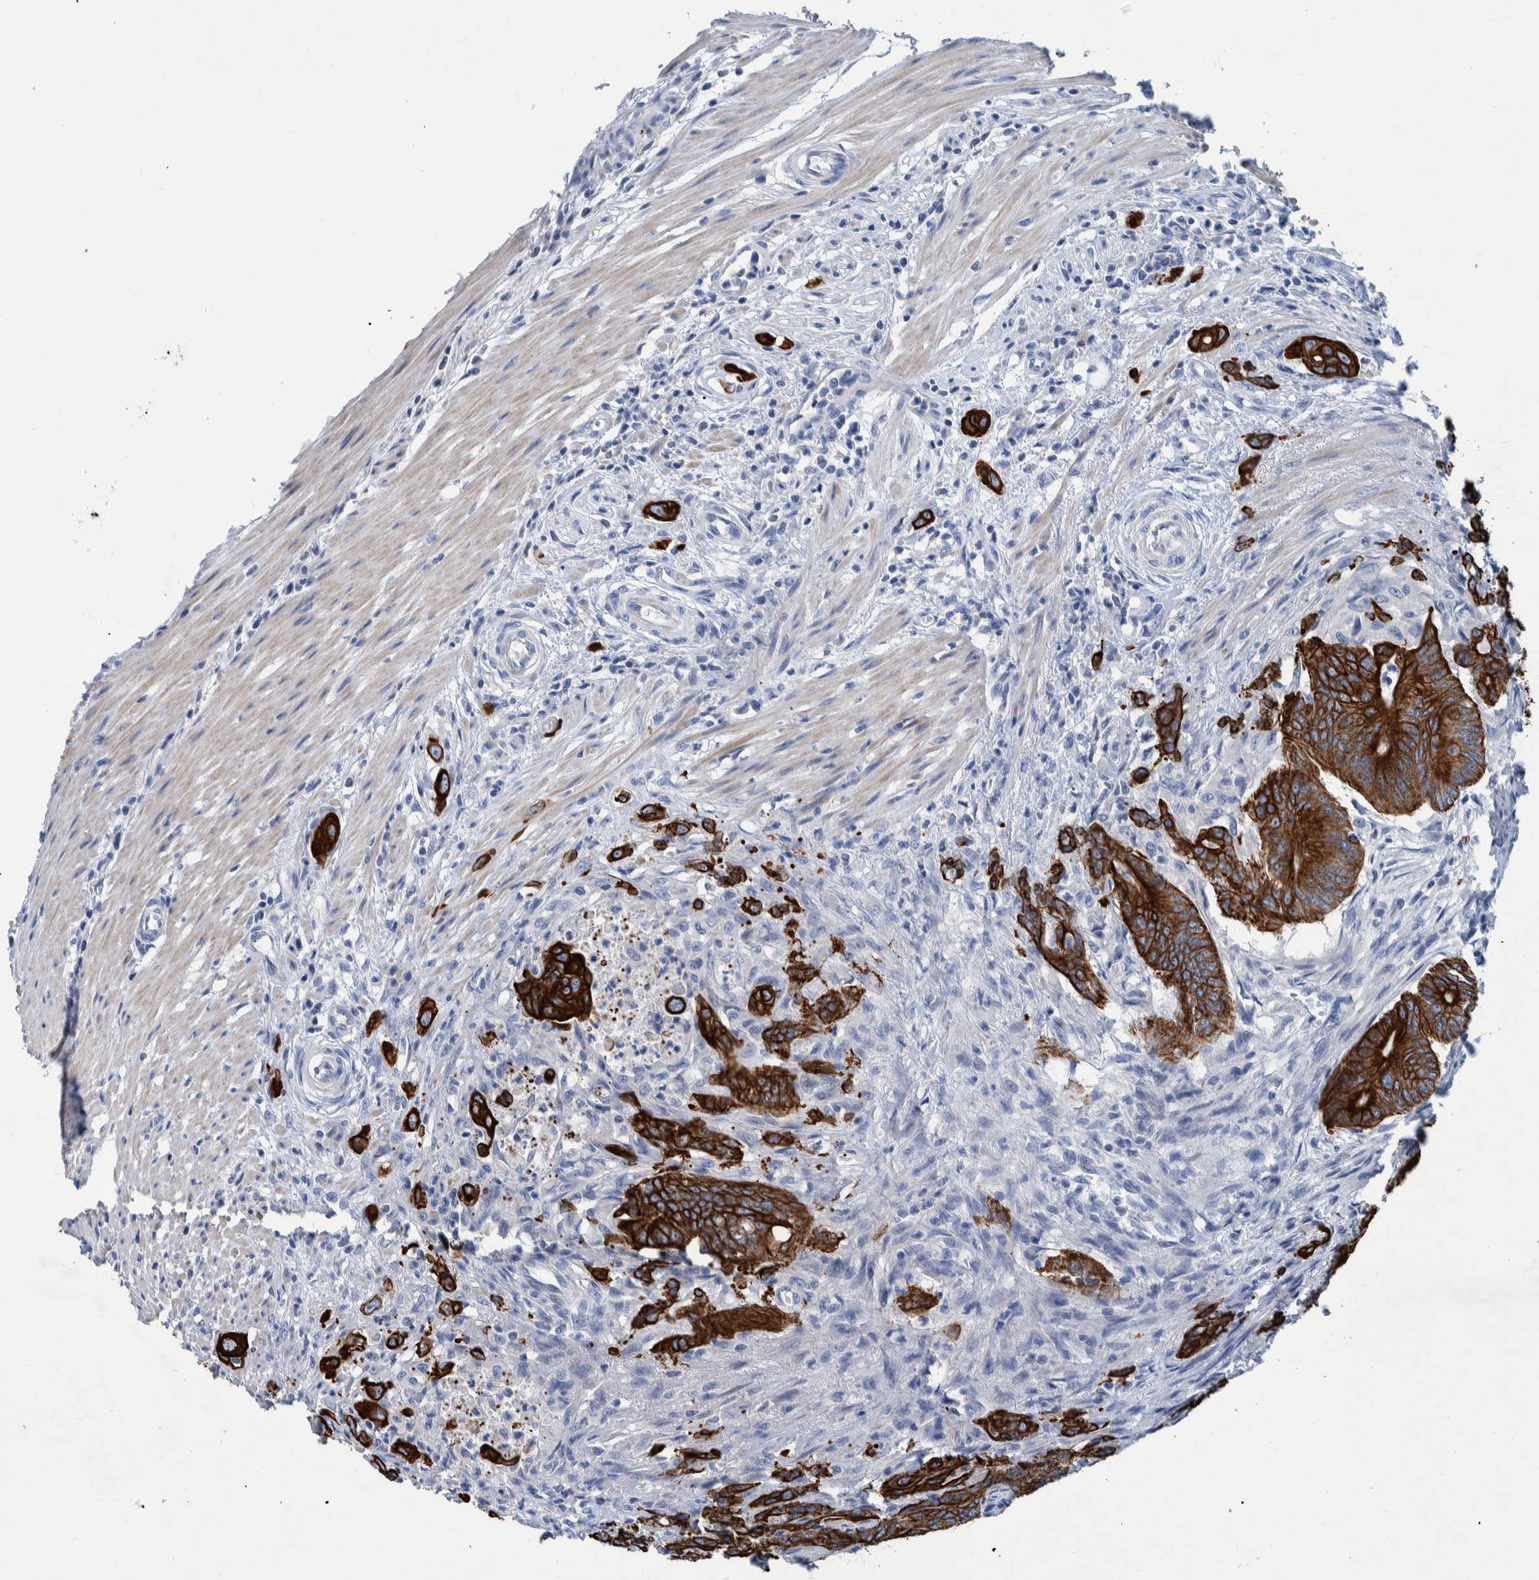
{"staining": {"intensity": "strong", "quantity": ">75%", "location": "cytoplasmic/membranous"}, "tissue": "colorectal cancer", "cell_type": "Tumor cells", "image_type": "cancer", "snomed": [{"axis": "morphology", "description": "Adenoma, NOS"}, {"axis": "morphology", "description": "Adenocarcinoma, NOS"}, {"axis": "topography", "description": "Colon"}], "caption": "A micrograph showing strong cytoplasmic/membranous positivity in about >75% of tumor cells in colorectal cancer (adenocarcinoma), as visualized by brown immunohistochemical staining.", "gene": "MKS1", "patient": {"sex": "male", "age": 79}}